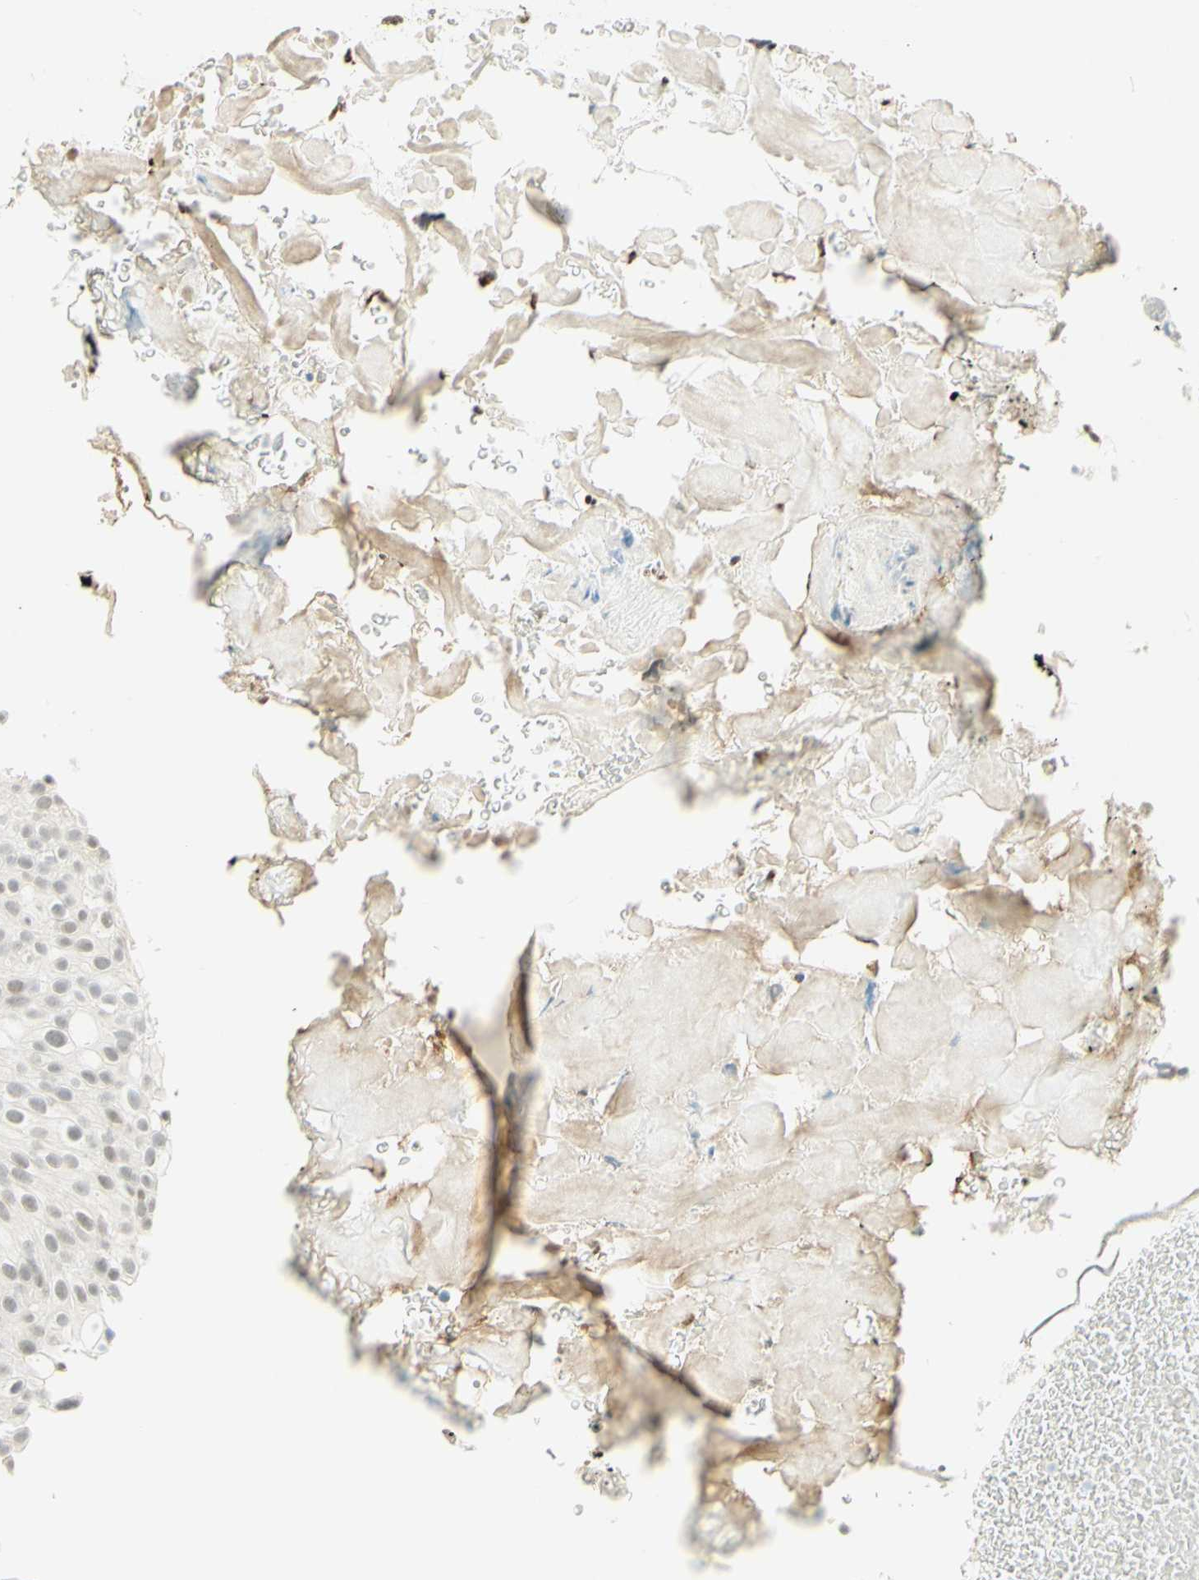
{"staining": {"intensity": "moderate", "quantity": ">75%", "location": "nuclear"}, "tissue": "urothelial cancer", "cell_type": "Tumor cells", "image_type": "cancer", "snomed": [{"axis": "morphology", "description": "Urothelial carcinoma, Low grade"}, {"axis": "topography", "description": "Urinary bladder"}], "caption": "A medium amount of moderate nuclear expression is seen in approximately >75% of tumor cells in urothelial carcinoma (low-grade) tissue.", "gene": "PMS2", "patient": {"sex": "male", "age": 78}}